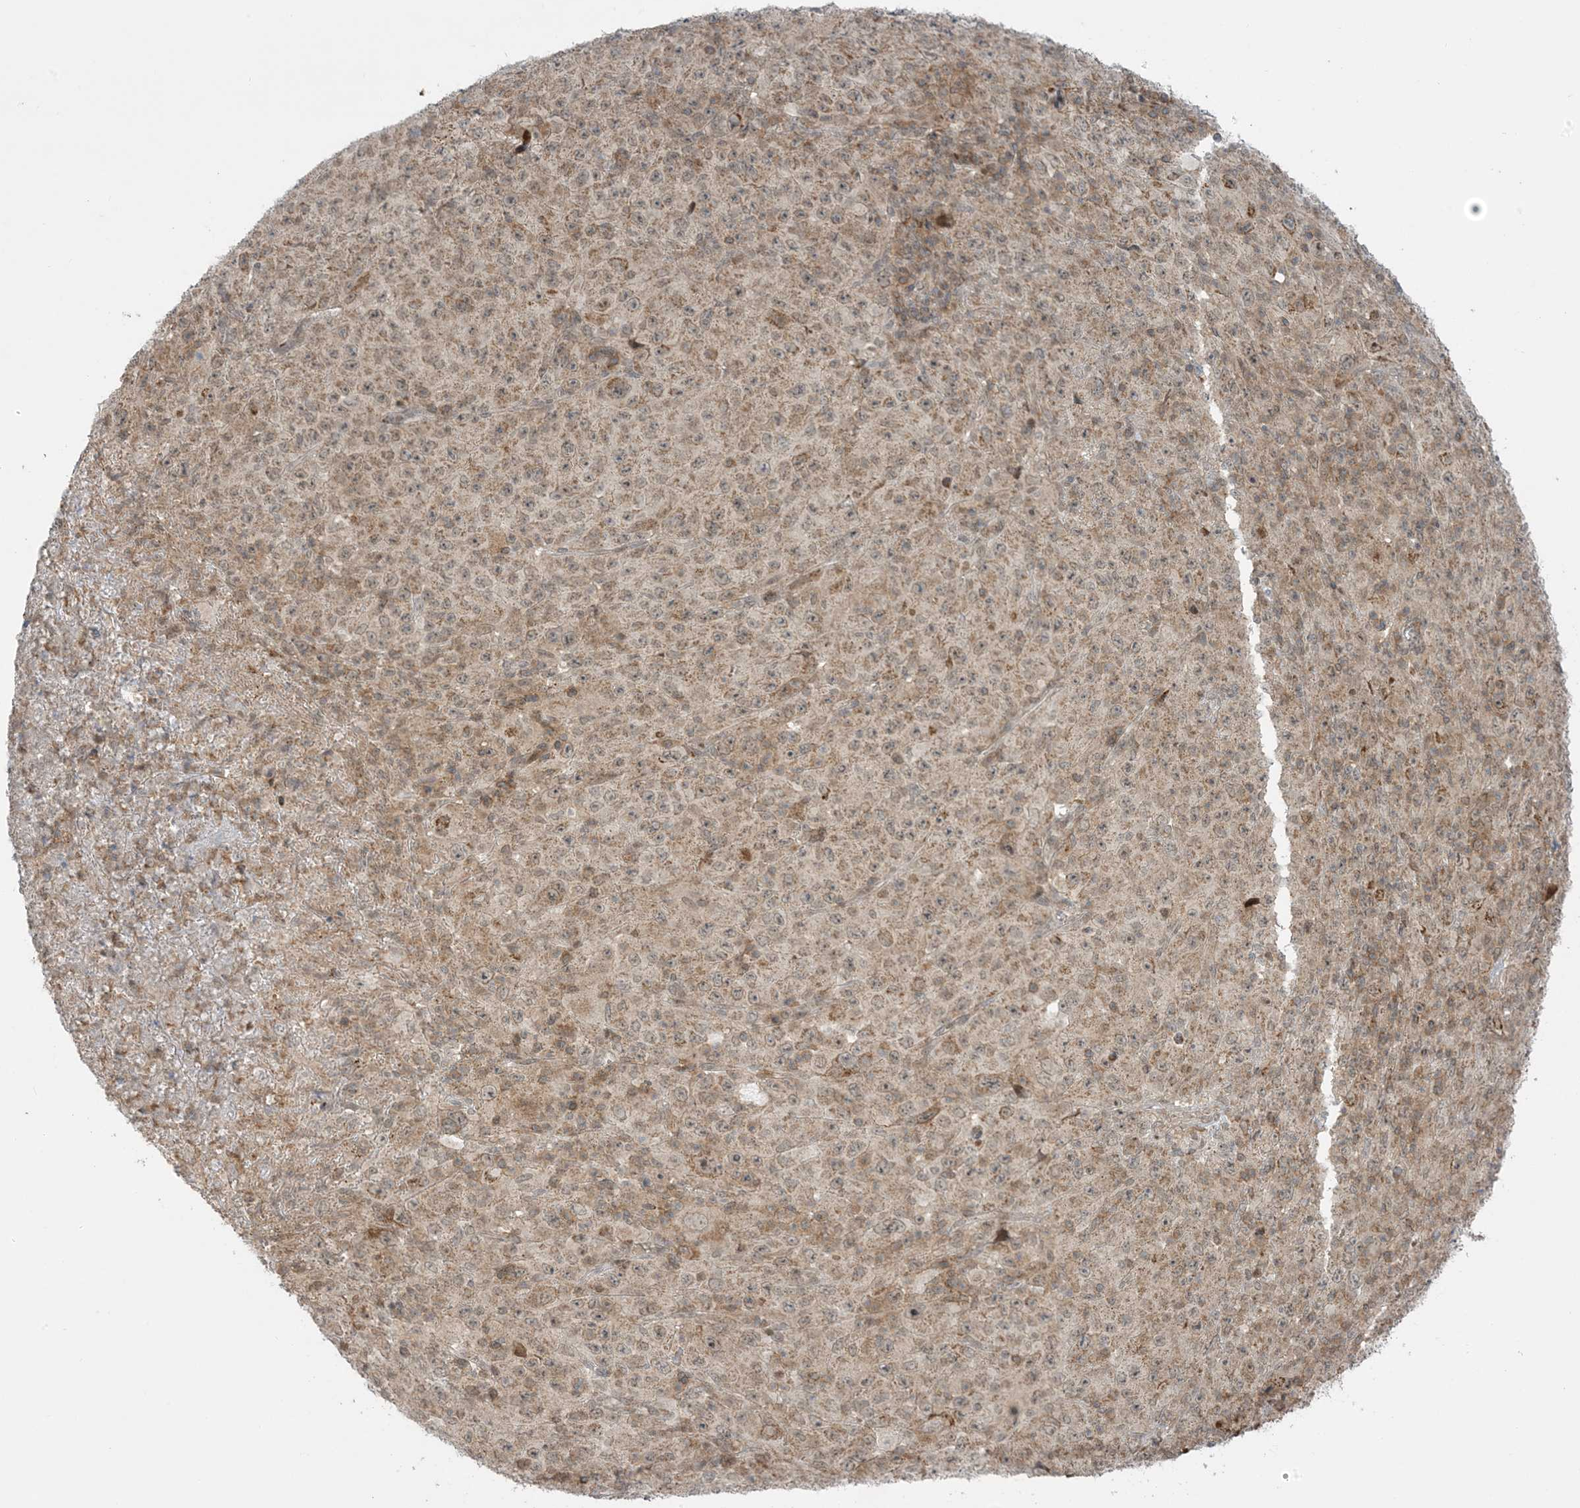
{"staining": {"intensity": "moderate", "quantity": "25%-75%", "location": "cytoplasmic/membranous"}, "tissue": "melanoma", "cell_type": "Tumor cells", "image_type": "cancer", "snomed": [{"axis": "morphology", "description": "Malignant melanoma, Metastatic site"}, {"axis": "topography", "description": "Skin"}], "caption": "Immunohistochemistry (IHC) histopathology image of human malignant melanoma (metastatic site) stained for a protein (brown), which demonstrates medium levels of moderate cytoplasmic/membranous expression in about 25%-75% of tumor cells.", "gene": "PHLDB2", "patient": {"sex": "female", "age": 56}}